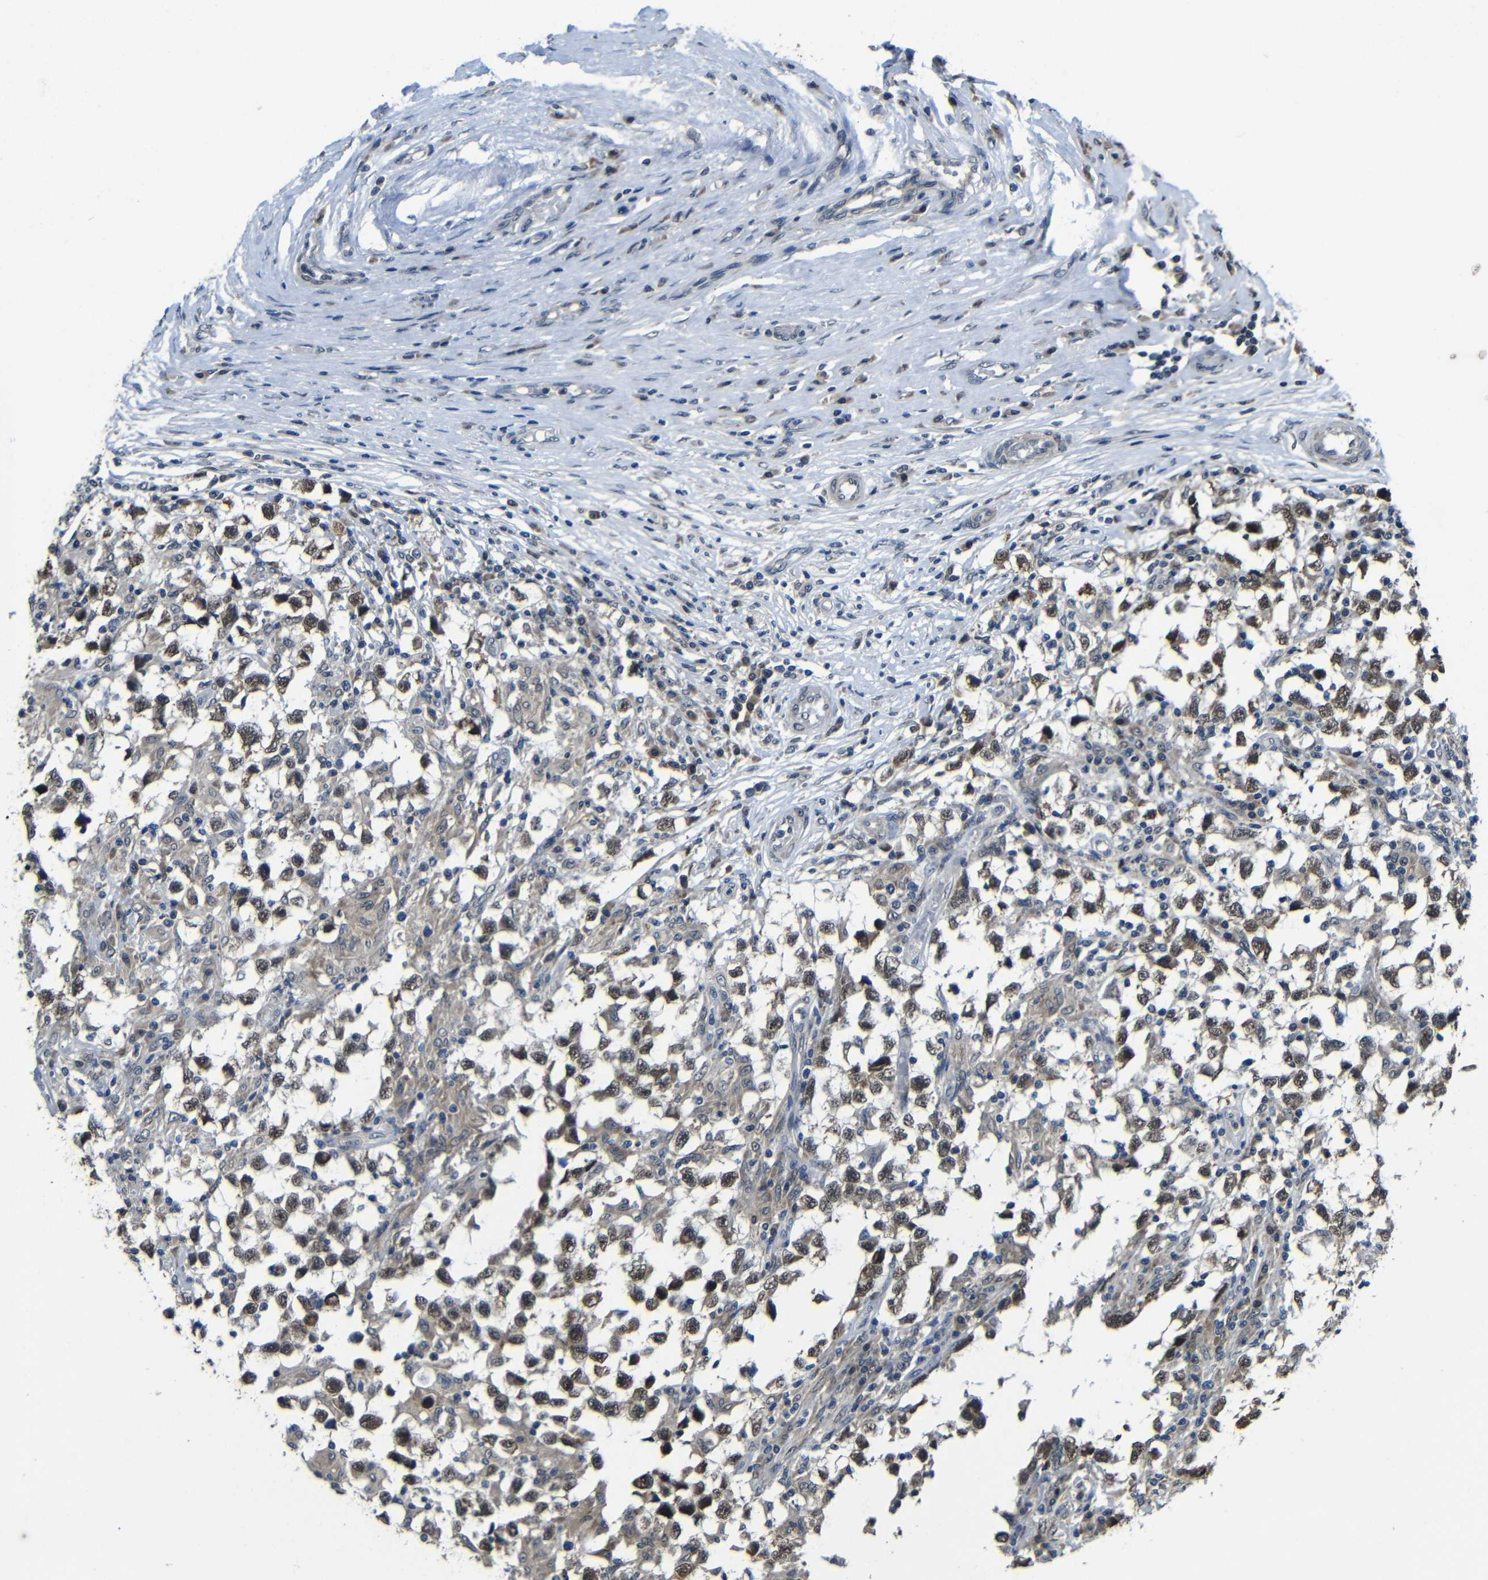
{"staining": {"intensity": "weak", "quantity": ">75%", "location": "cytoplasmic/membranous,nuclear"}, "tissue": "testis cancer", "cell_type": "Tumor cells", "image_type": "cancer", "snomed": [{"axis": "morphology", "description": "Carcinoma, Embryonal, NOS"}, {"axis": "topography", "description": "Testis"}], "caption": "Protein staining shows weak cytoplasmic/membranous and nuclear expression in approximately >75% of tumor cells in testis embryonal carcinoma.", "gene": "FAM172A", "patient": {"sex": "male", "age": 21}}